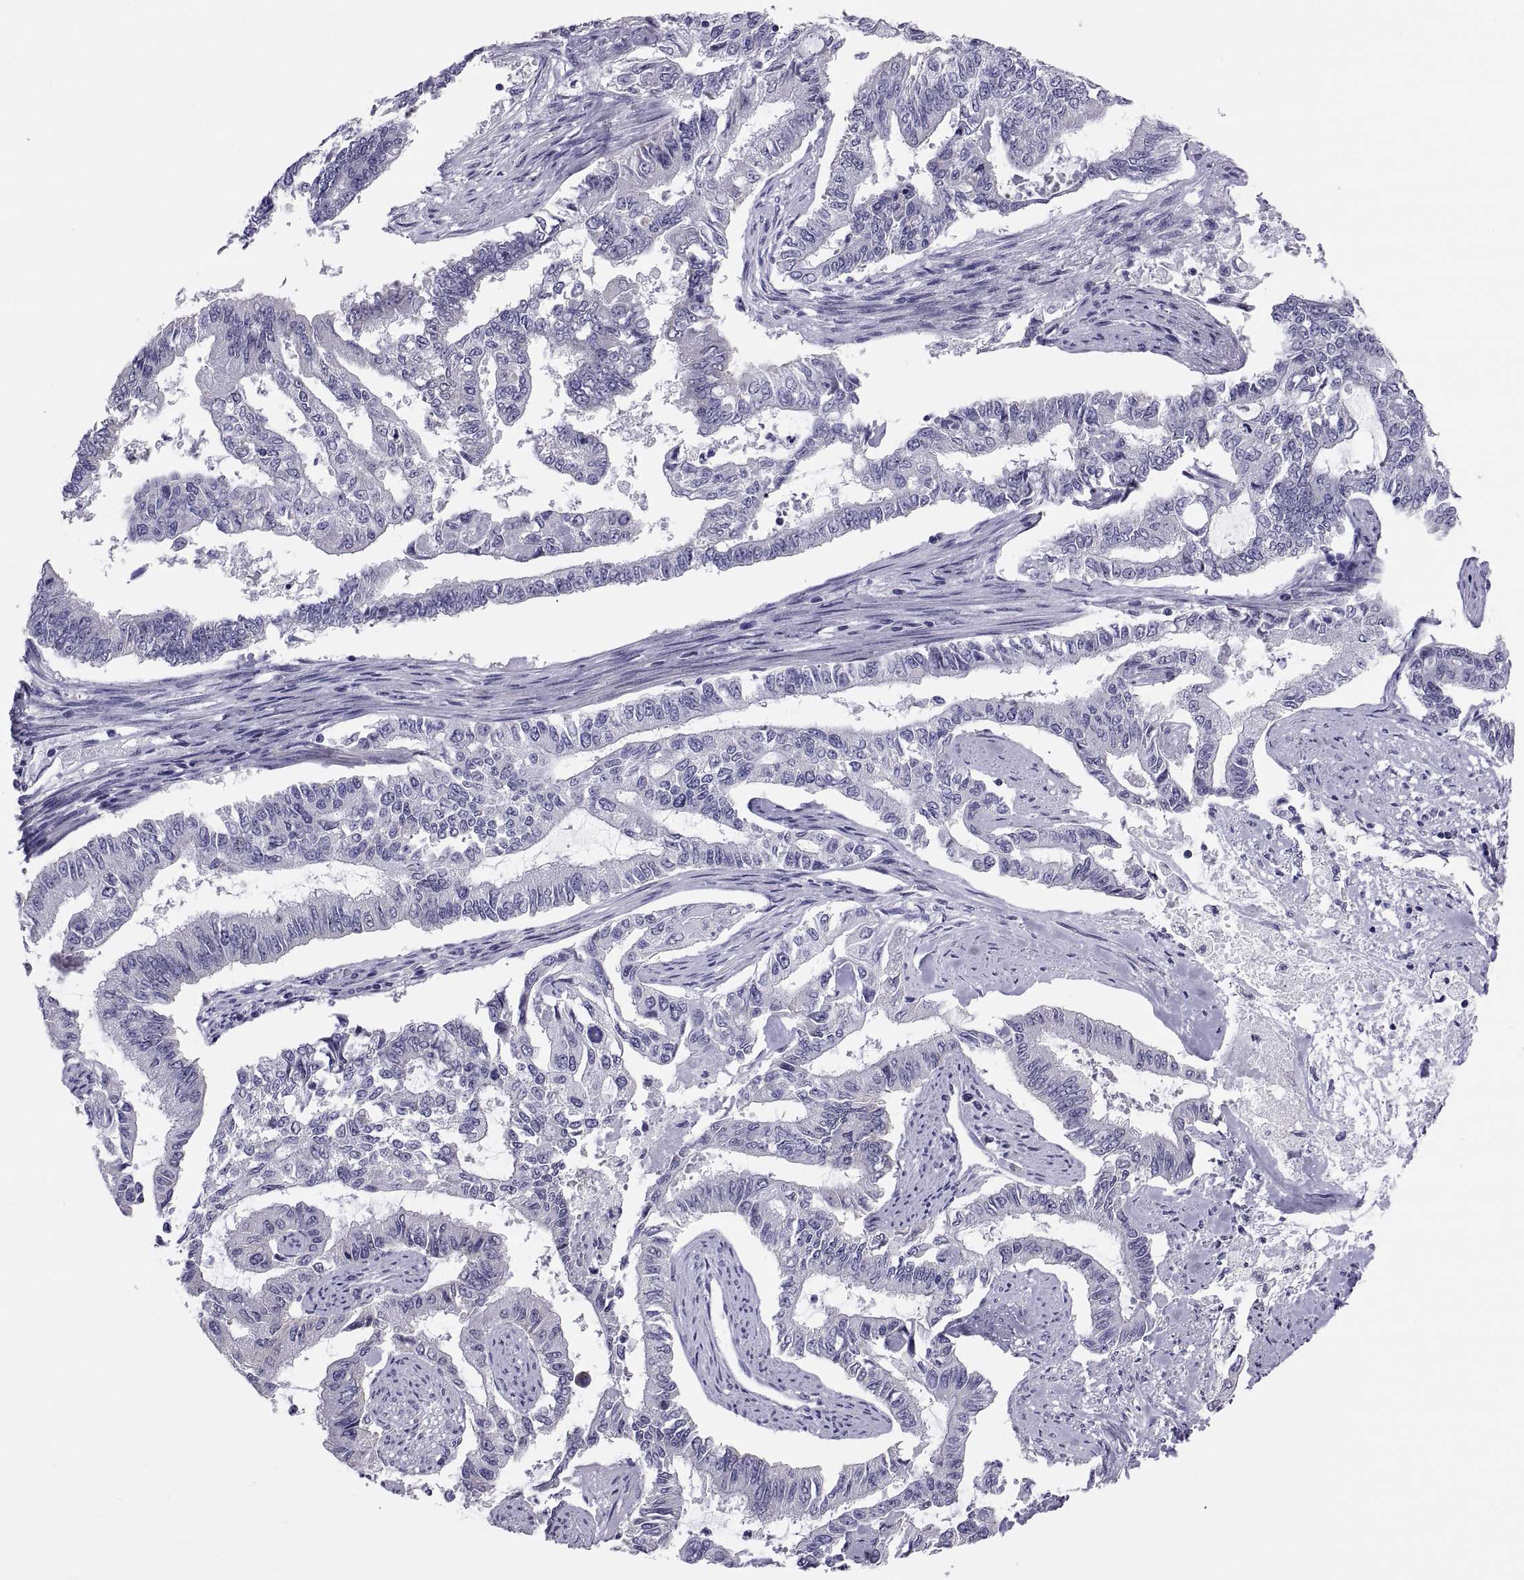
{"staining": {"intensity": "negative", "quantity": "none", "location": "none"}, "tissue": "endometrial cancer", "cell_type": "Tumor cells", "image_type": "cancer", "snomed": [{"axis": "morphology", "description": "Adenocarcinoma, NOS"}, {"axis": "topography", "description": "Uterus"}], "caption": "High magnification brightfield microscopy of endometrial adenocarcinoma stained with DAB (brown) and counterstained with hematoxylin (blue): tumor cells show no significant positivity.", "gene": "FAM170A", "patient": {"sex": "female", "age": 59}}